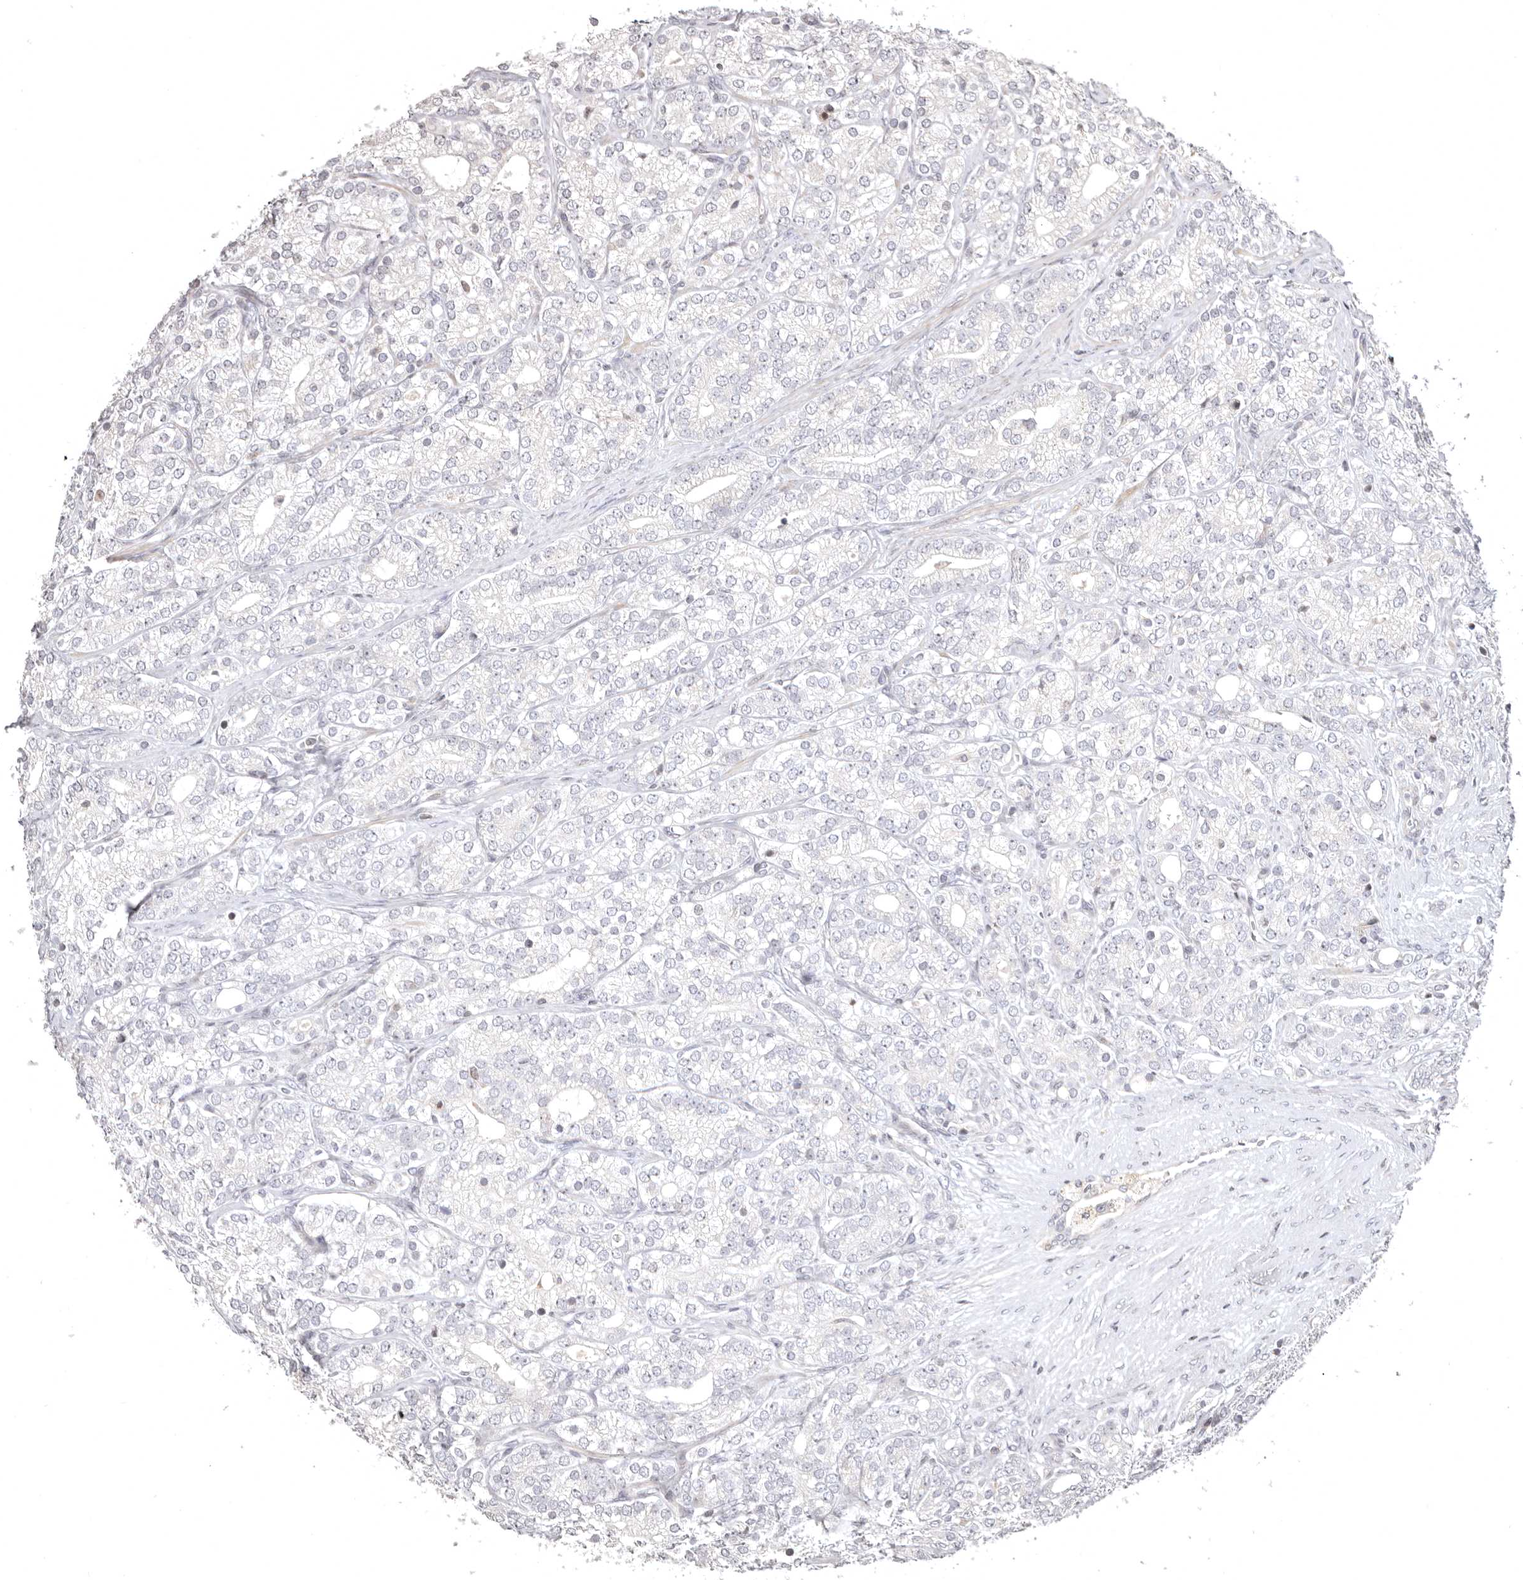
{"staining": {"intensity": "negative", "quantity": "none", "location": "none"}, "tissue": "prostate cancer", "cell_type": "Tumor cells", "image_type": "cancer", "snomed": [{"axis": "morphology", "description": "Adenocarcinoma, High grade"}, {"axis": "topography", "description": "Prostate"}], "caption": "A histopathology image of human prostate high-grade adenocarcinoma is negative for staining in tumor cells. The staining is performed using DAB (3,3'-diaminobenzidine) brown chromogen with nuclei counter-stained in using hematoxylin.", "gene": "AZIN1", "patient": {"sex": "male", "age": 57}}